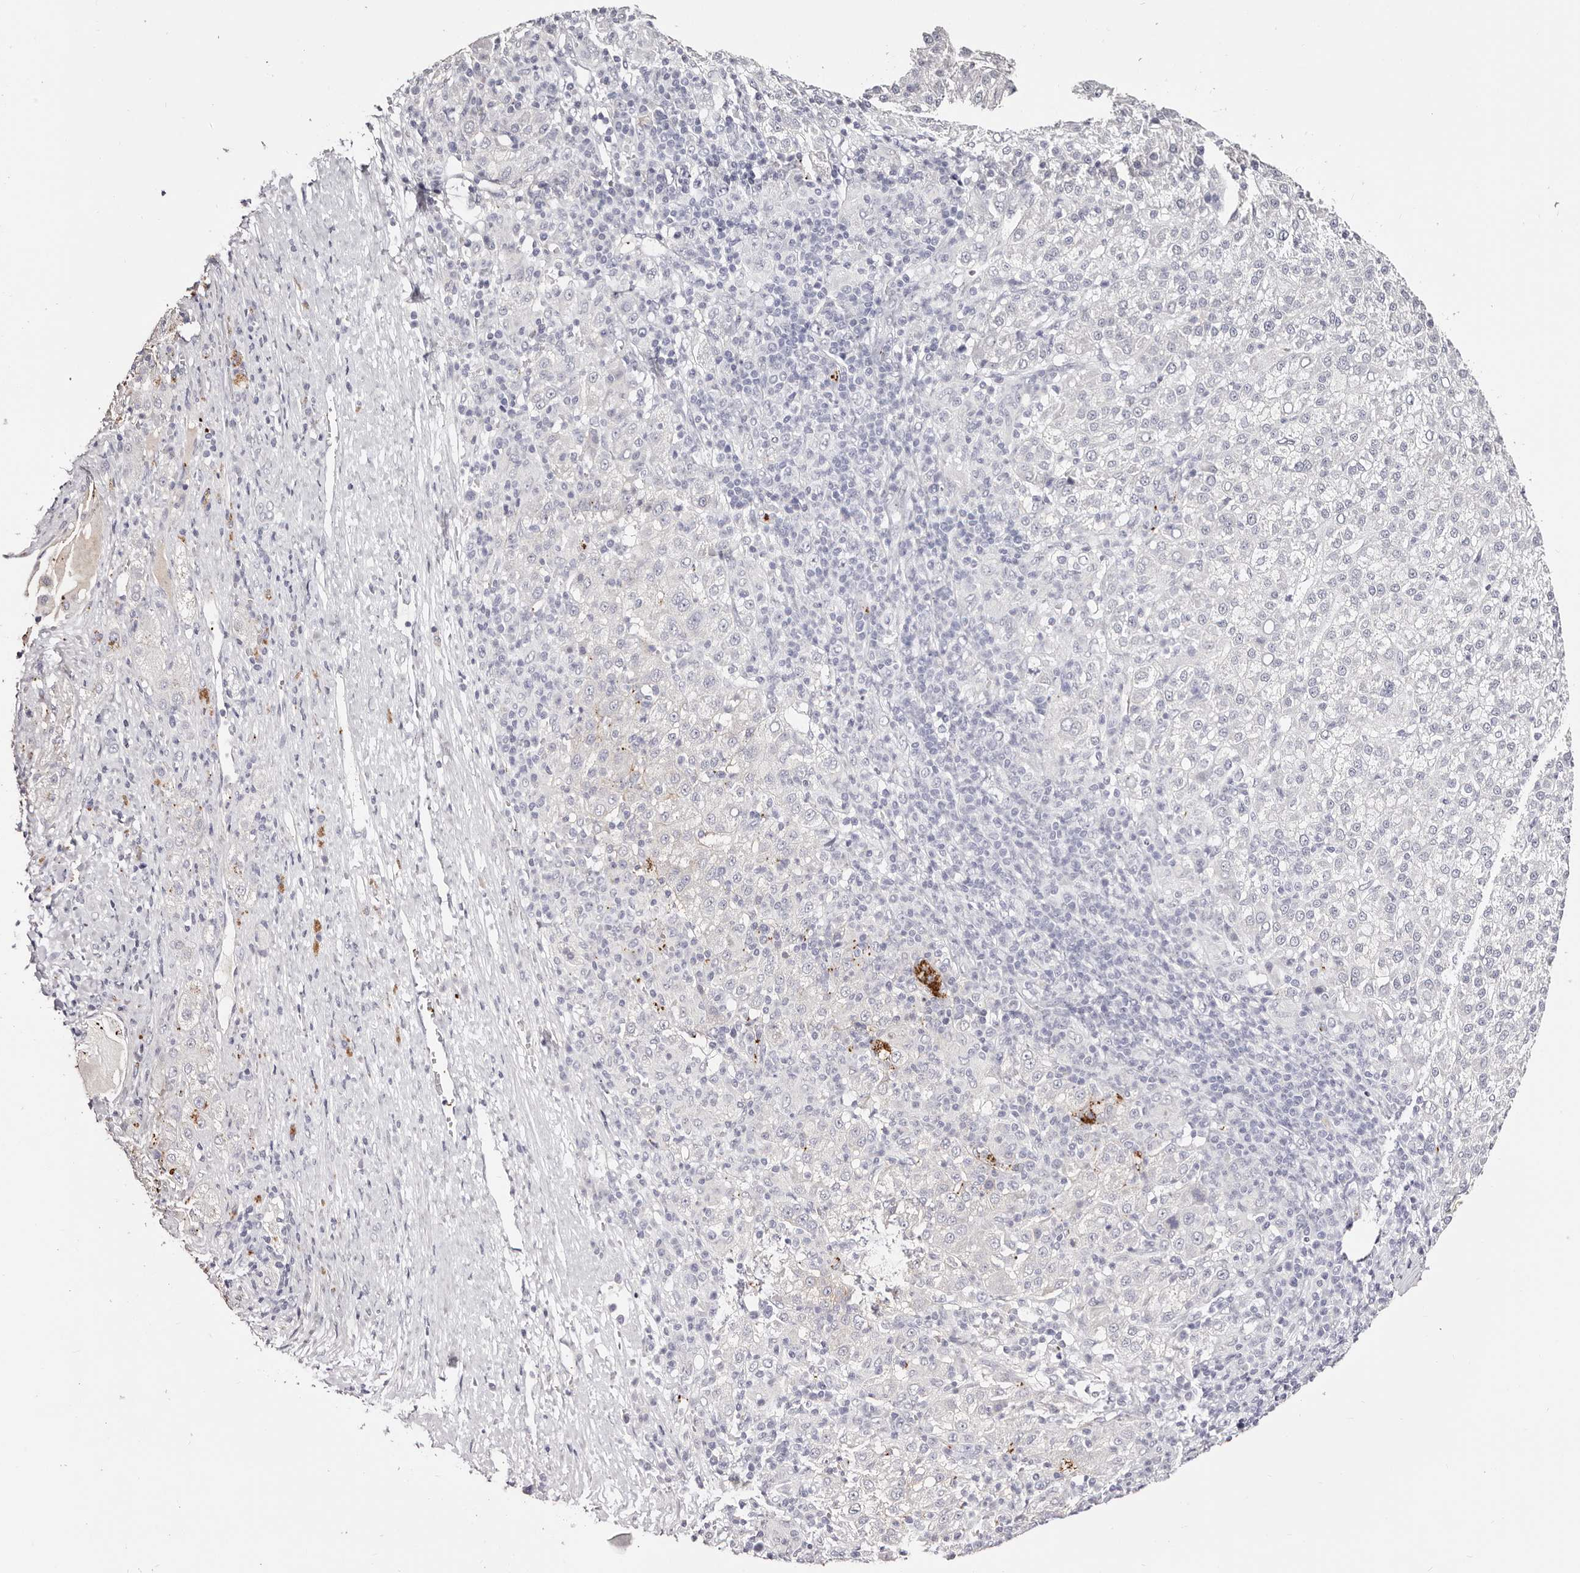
{"staining": {"intensity": "negative", "quantity": "none", "location": "none"}, "tissue": "liver cancer", "cell_type": "Tumor cells", "image_type": "cancer", "snomed": [{"axis": "morphology", "description": "Carcinoma, Hepatocellular, NOS"}, {"axis": "topography", "description": "Liver"}], "caption": "IHC histopathology image of hepatocellular carcinoma (liver) stained for a protein (brown), which displays no expression in tumor cells.", "gene": "PF4", "patient": {"sex": "female", "age": 58}}